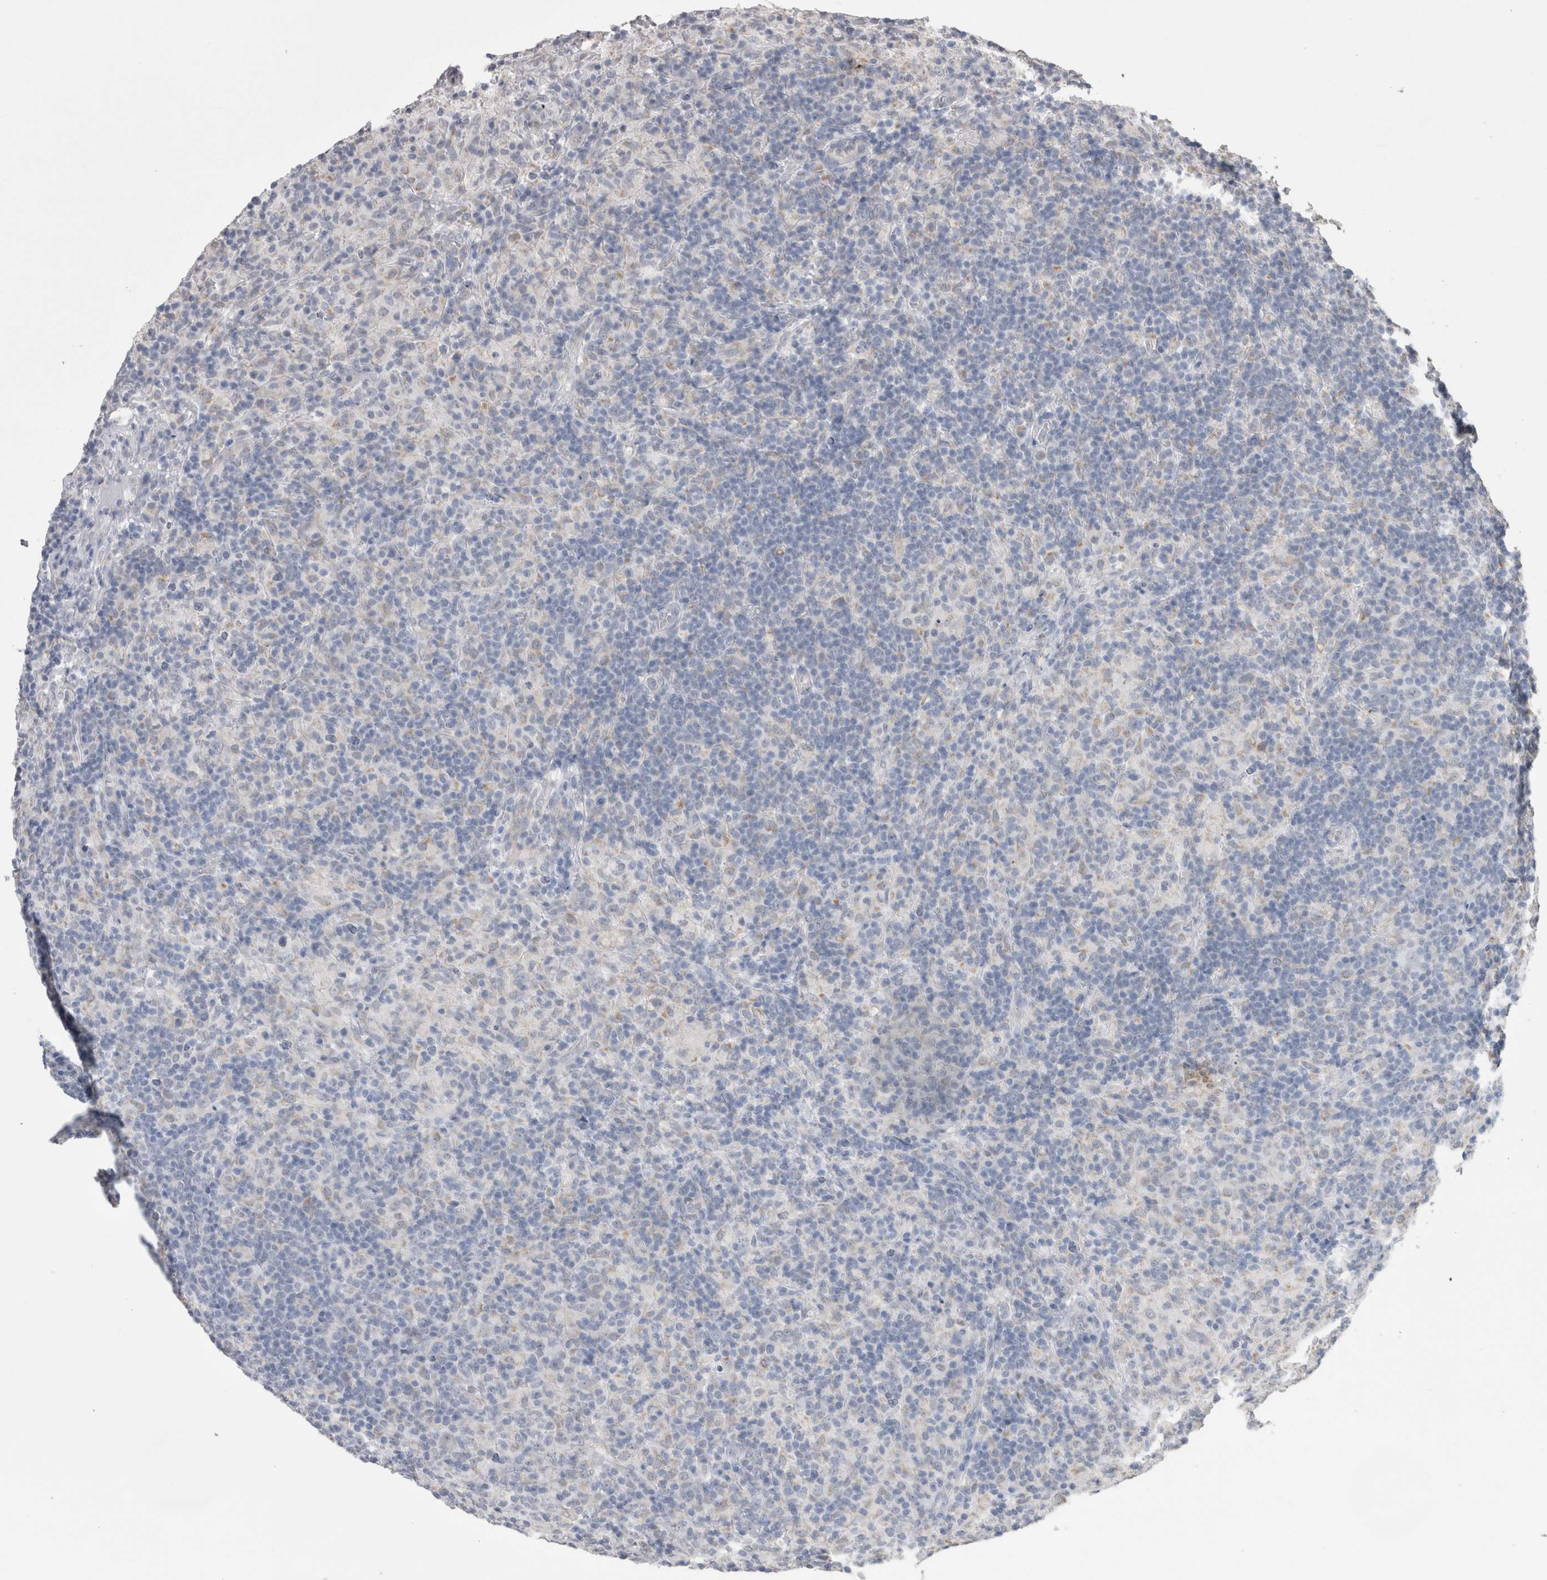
{"staining": {"intensity": "negative", "quantity": "none", "location": "none"}, "tissue": "lymphoma", "cell_type": "Tumor cells", "image_type": "cancer", "snomed": [{"axis": "morphology", "description": "Hodgkin's disease, NOS"}, {"axis": "topography", "description": "Lymph node"}], "caption": "DAB immunohistochemical staining of Hodgkin's disease exhibits no significant positivity in tumor cells. (Brightfield microscopy of DAB immunohistochemistry at high magnification).", "gene": "NOMO1", "patient": {"sex": "male", "age": 70}}